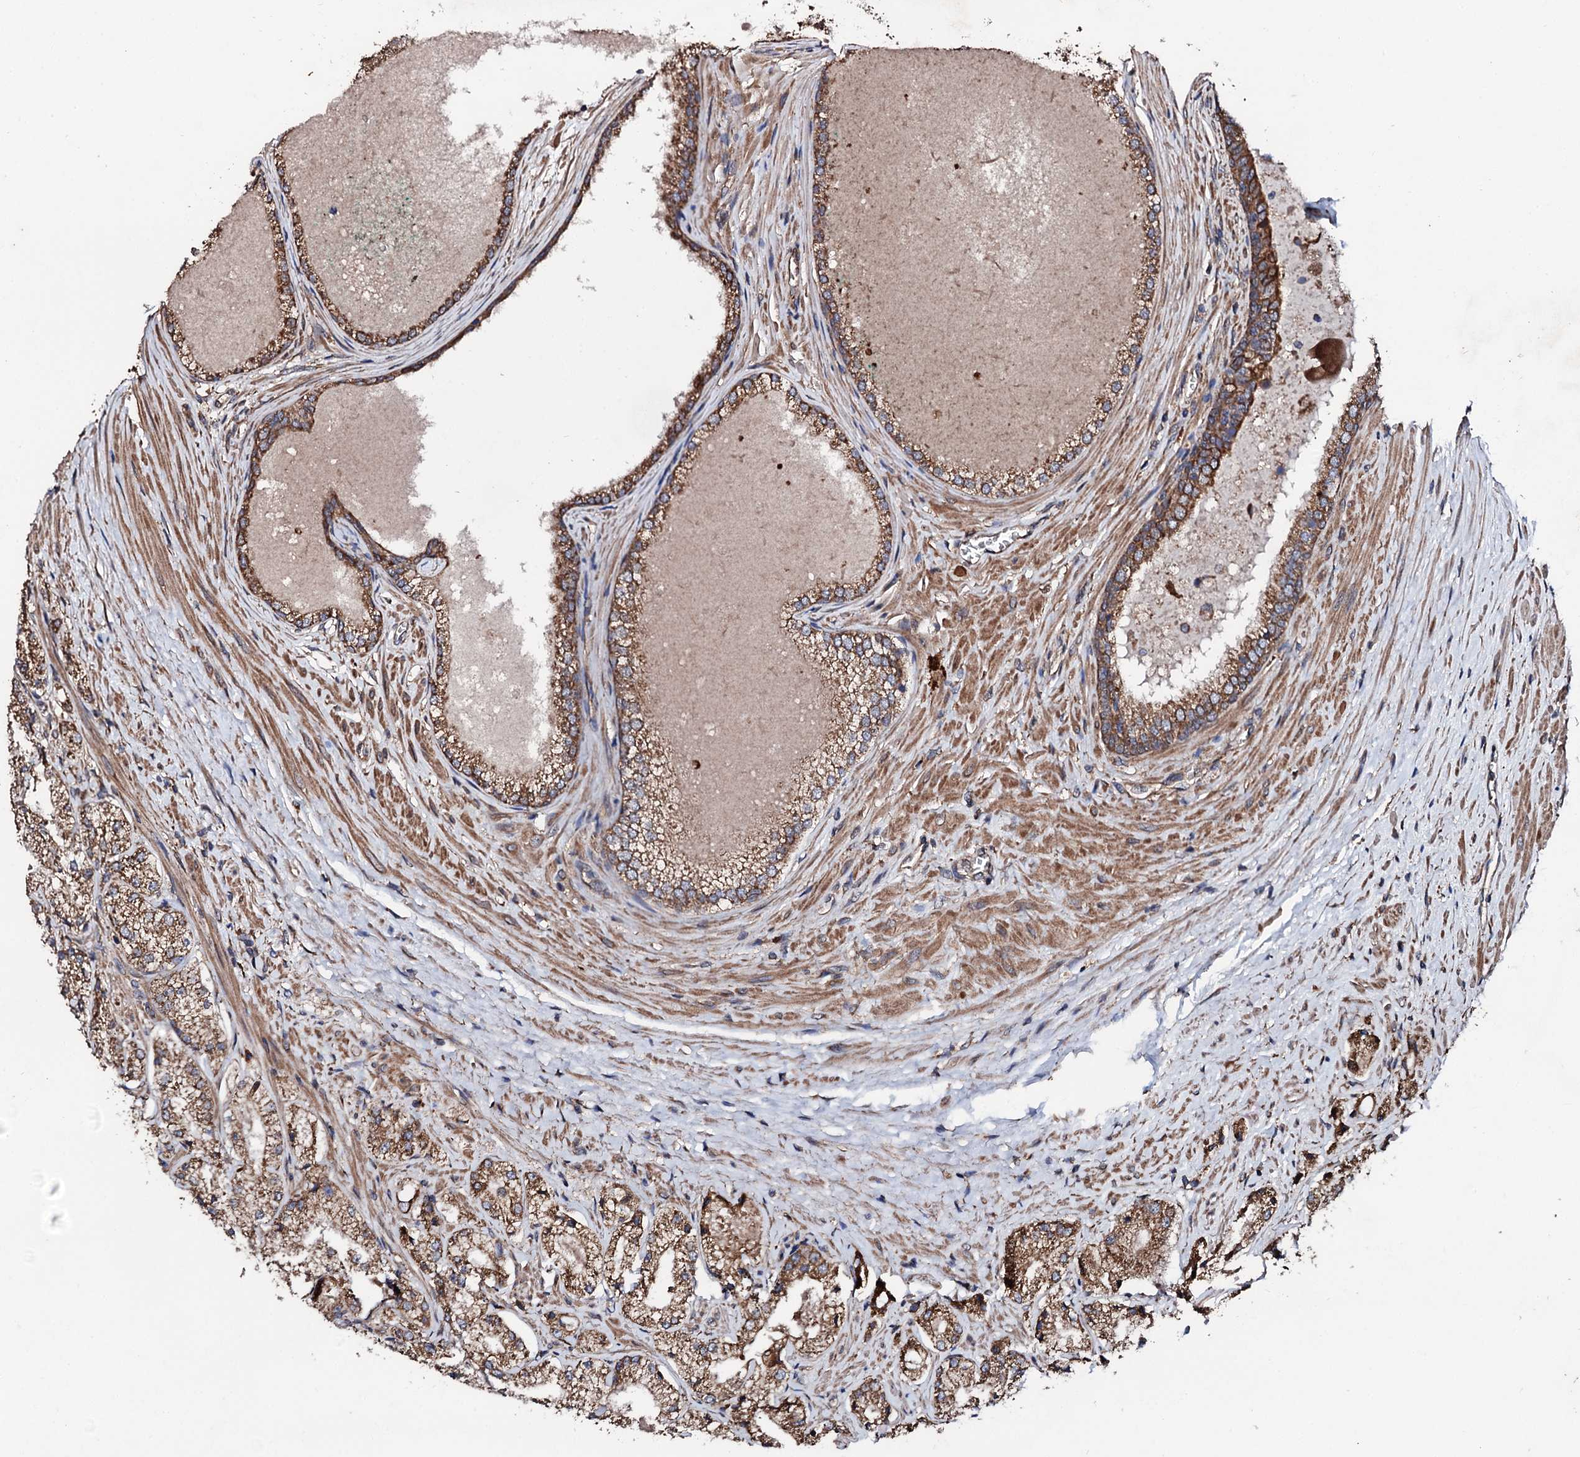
{"staining": {"intensity": "moderate", "quantity": ">75%", "location": "cytoplasmic/membranous"}, "tissue": "prostate cancer", "cell_type": "Tumor cells", "image_type": "cancer", "snomed": [{"axis": "morphology", "description": "Adenocarcinoma, Low grade"}, {"axis": "topography", "description": "Prostate"}], "caption": "Prostate cancer (adenocarcinoma (low-grade)) tissue reveals moderate cytoplasmic/membranous staining in about >75% of tumor cells, visualized by immunohistochemistry. The protein is stained brown, and the nuclei are stained in blue (DAB (3,3'-diaminobenzidine) IHC with brightfield microscopy, high magnification).", "gene": "CKAP5", "patient": {"sex": "male", "age": 69}}